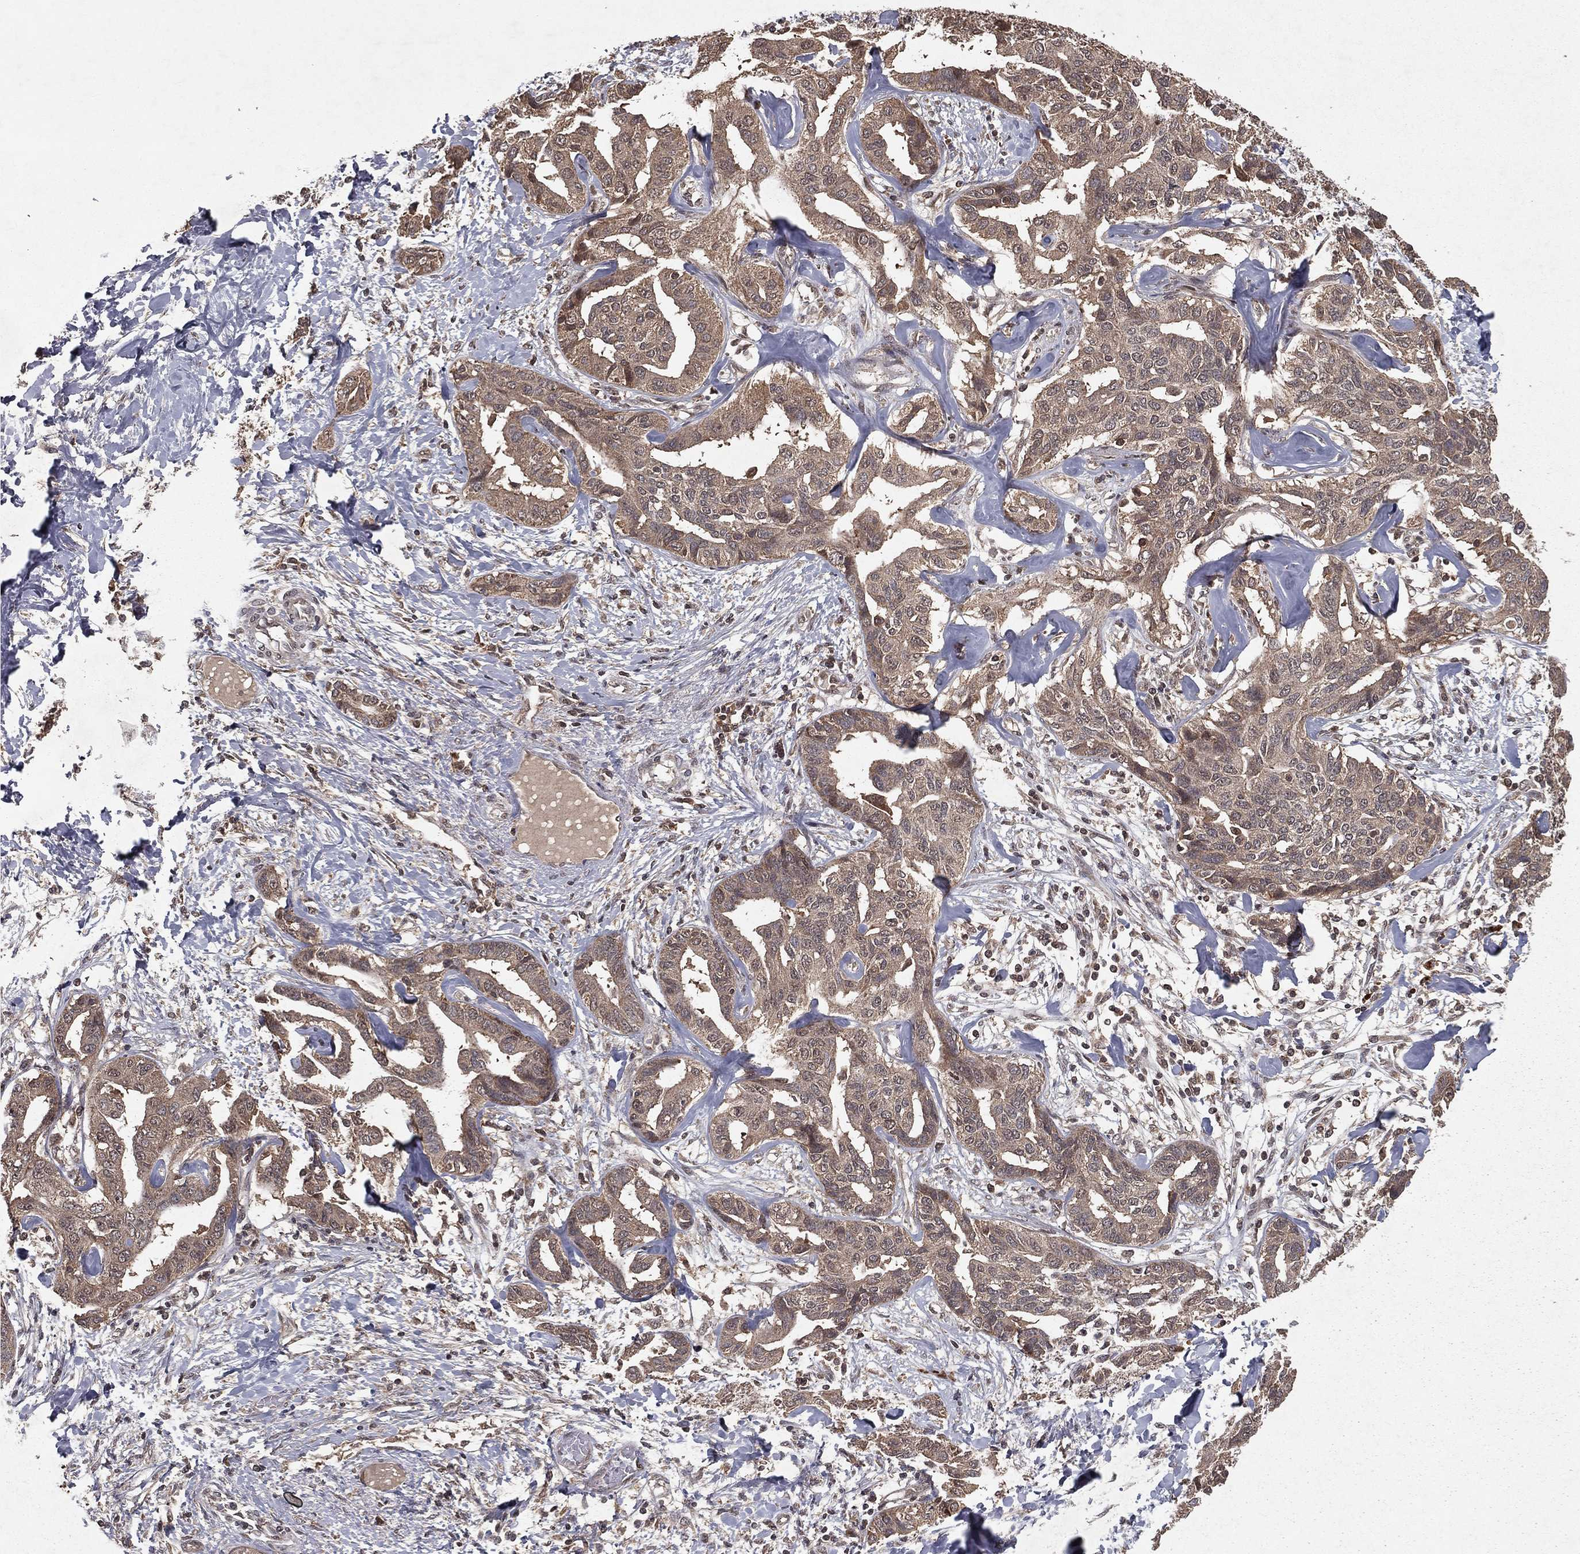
{"staining": {"intensity": "weak", "quantity": ">75%", "location": "cytoplasmic/membranous"}, "tissue": "liver cancer", "cell_type": "Tumor cells", "image_type": "cancer", "snomed": [{"axis": "morphology", "description": "Cholangiocarcinoma"}, {"axis": "topography", "description": "Liver"}], "caption": "This image reveals cholangiocarcinoma (liver) stained with immunohistochemistry to label a protein in brown. The cytoplasmic/membranous of tumor cells show weak positivity for the protein. Nuclei are counter-stained blue.", "gene": "ZDHHC15", "patient": {"sex": "male", "age": 59}}